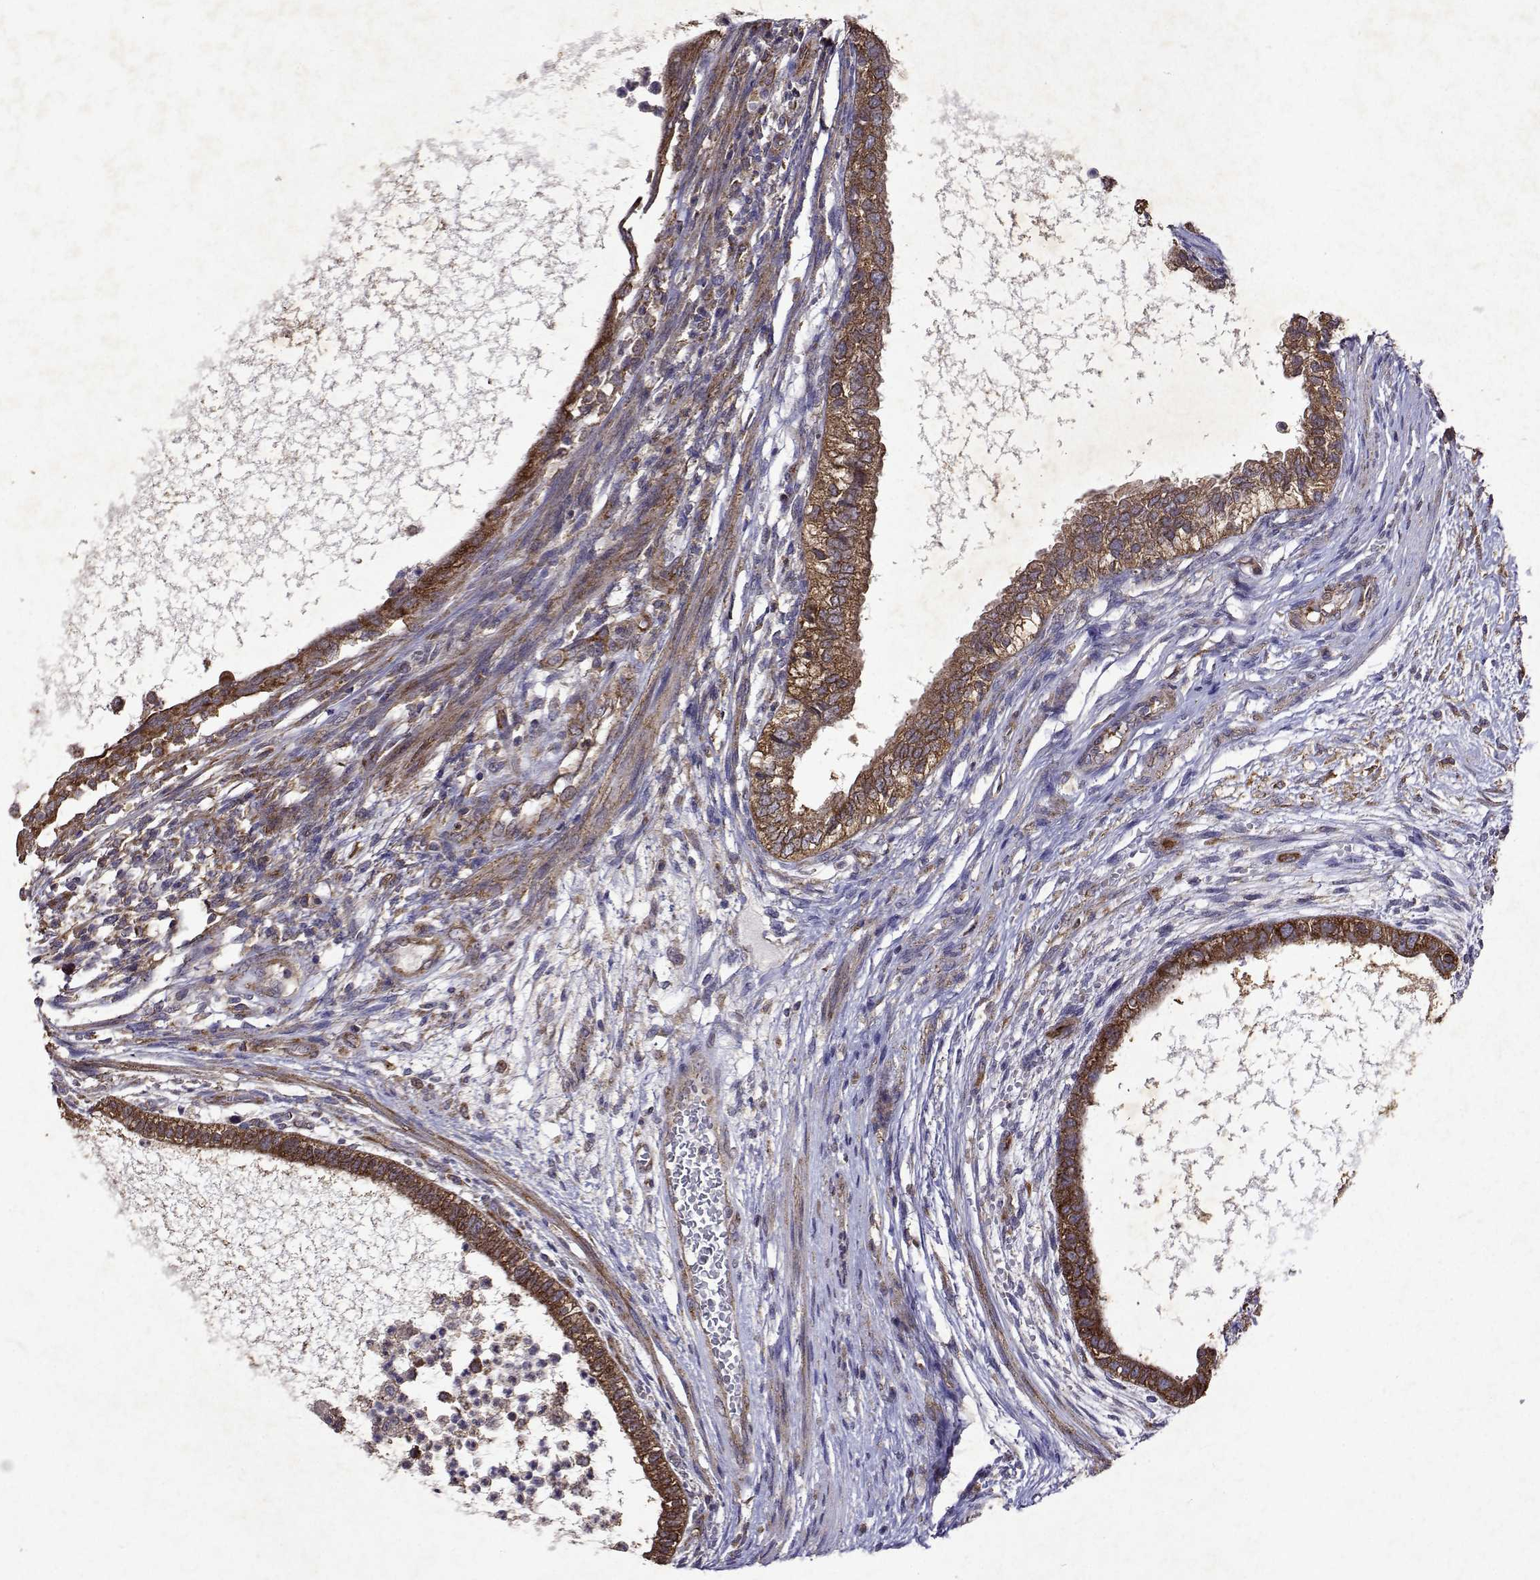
{"staining": {"intensity": "moderate", "quantity": ">75%", "location": "cytoplasmic/membranous"}, "tissue": "testis cancer", "cell_type": "Tumor cells", "image_type": "cancer", "snomed": [{"axis": "morphology", "description": "Carcinoma, Embryonal, NOS"}, {"axis": "topography", "description": "Testis"}], "caption": "Testis embryonal carcinoma was stained to show a protein in brown. There is medium levels of moderate cytoplasmic/membranous positivity in about >75% of tumor cells. (brown staining indicates protein expression, while blue staining denotes nuclei).", "gene": "TARBP2", "patient": {"sex": "male", "age": 26}}